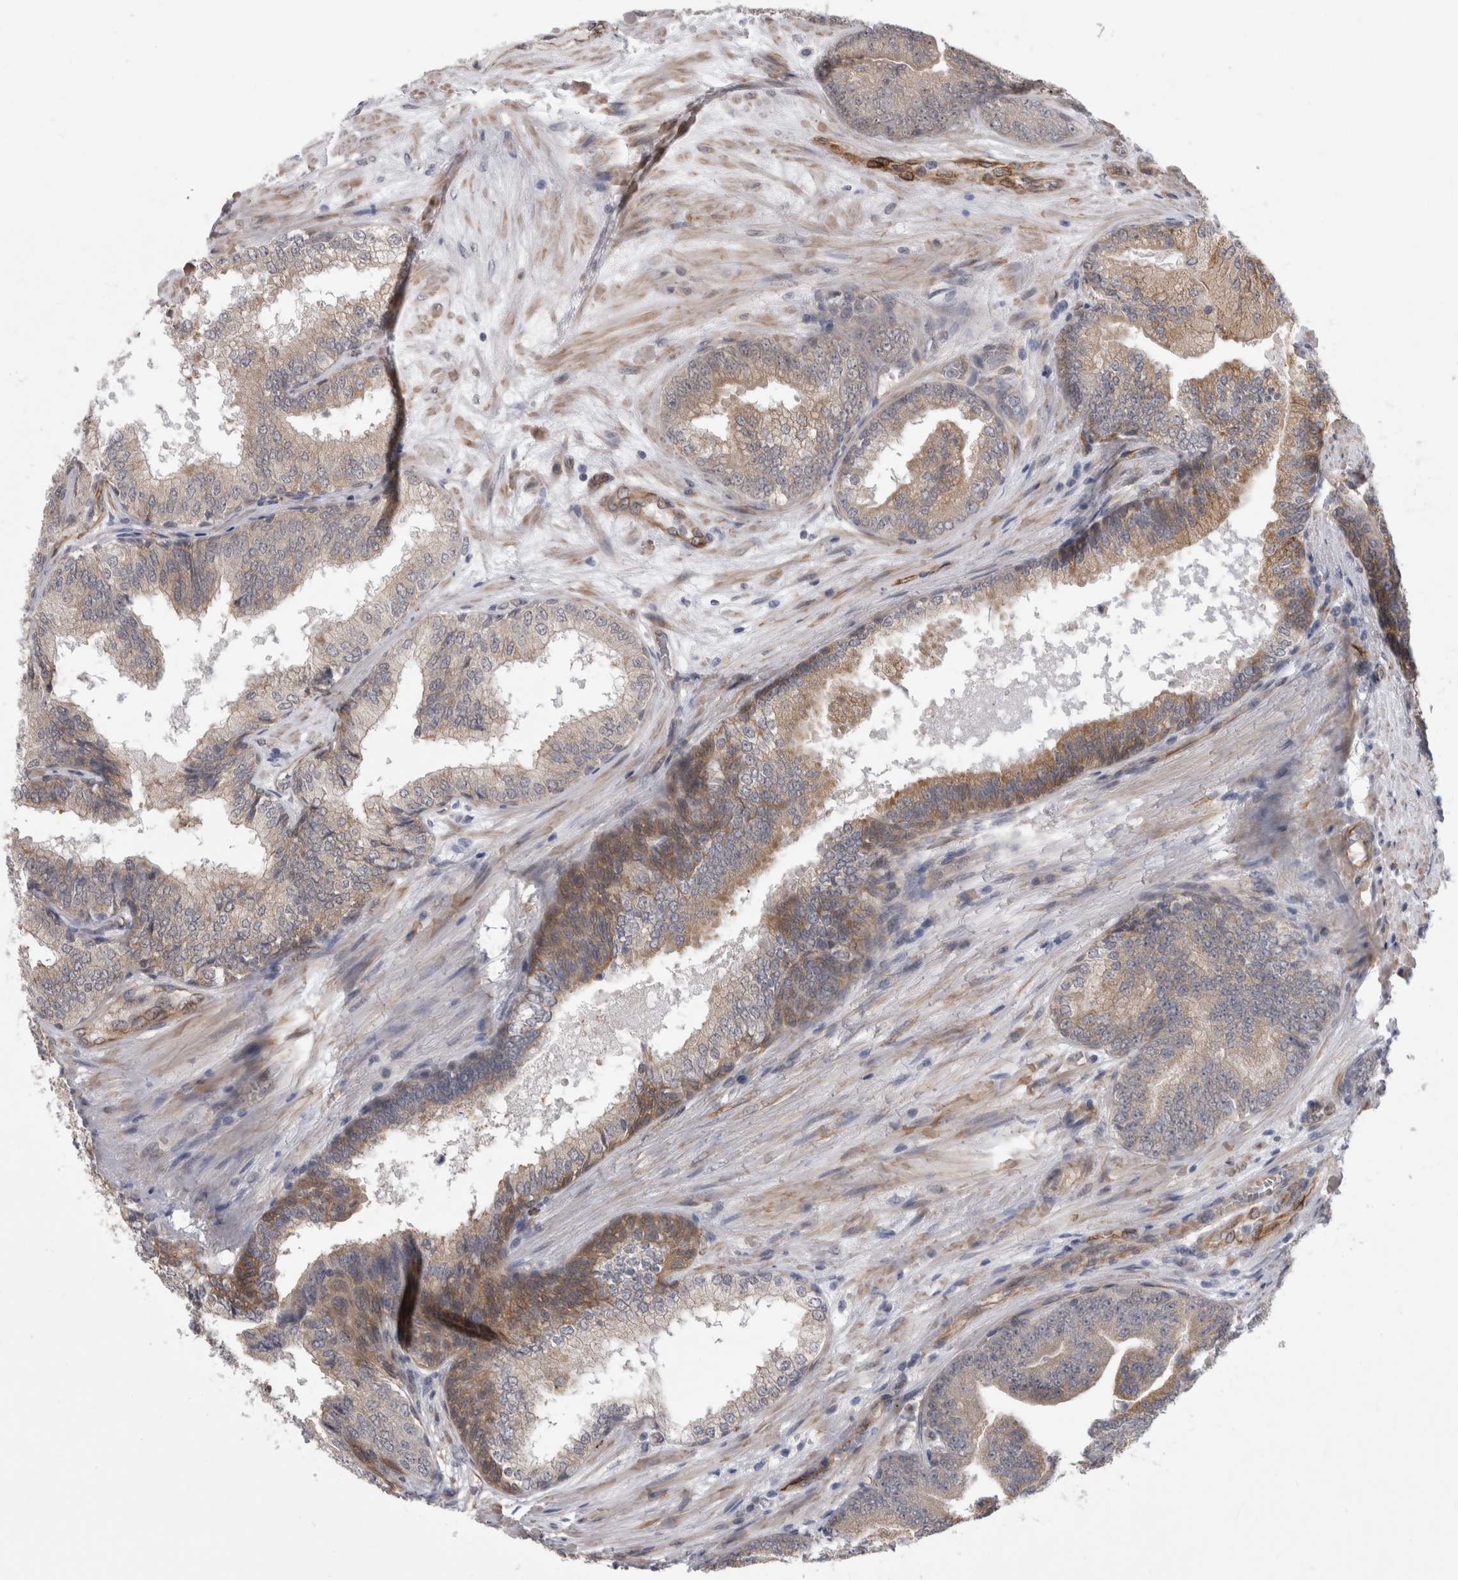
{"staining": {"intensity": "moderate", "quantity": "<25%", "location": "cytoplasmic/membranous"}, "tissue": "prostate cancer", "cell_type": "Tumor cells", "image_type": "cancer", "snomed": [{"axis": "morphology", "description": "Adenocarcinoma, High grade"}, {"axis": "topography", "description": "Prostate"}], "caption": "Human prostate adenocarcinoma (high-grade) stained with a brown dye demonstrates moderate cytoplasmic/membranous positive positivity in approximately <25% of tumor cells.", "gene": "FAM83H", "patient": {"sex": "male", "age": 55}}